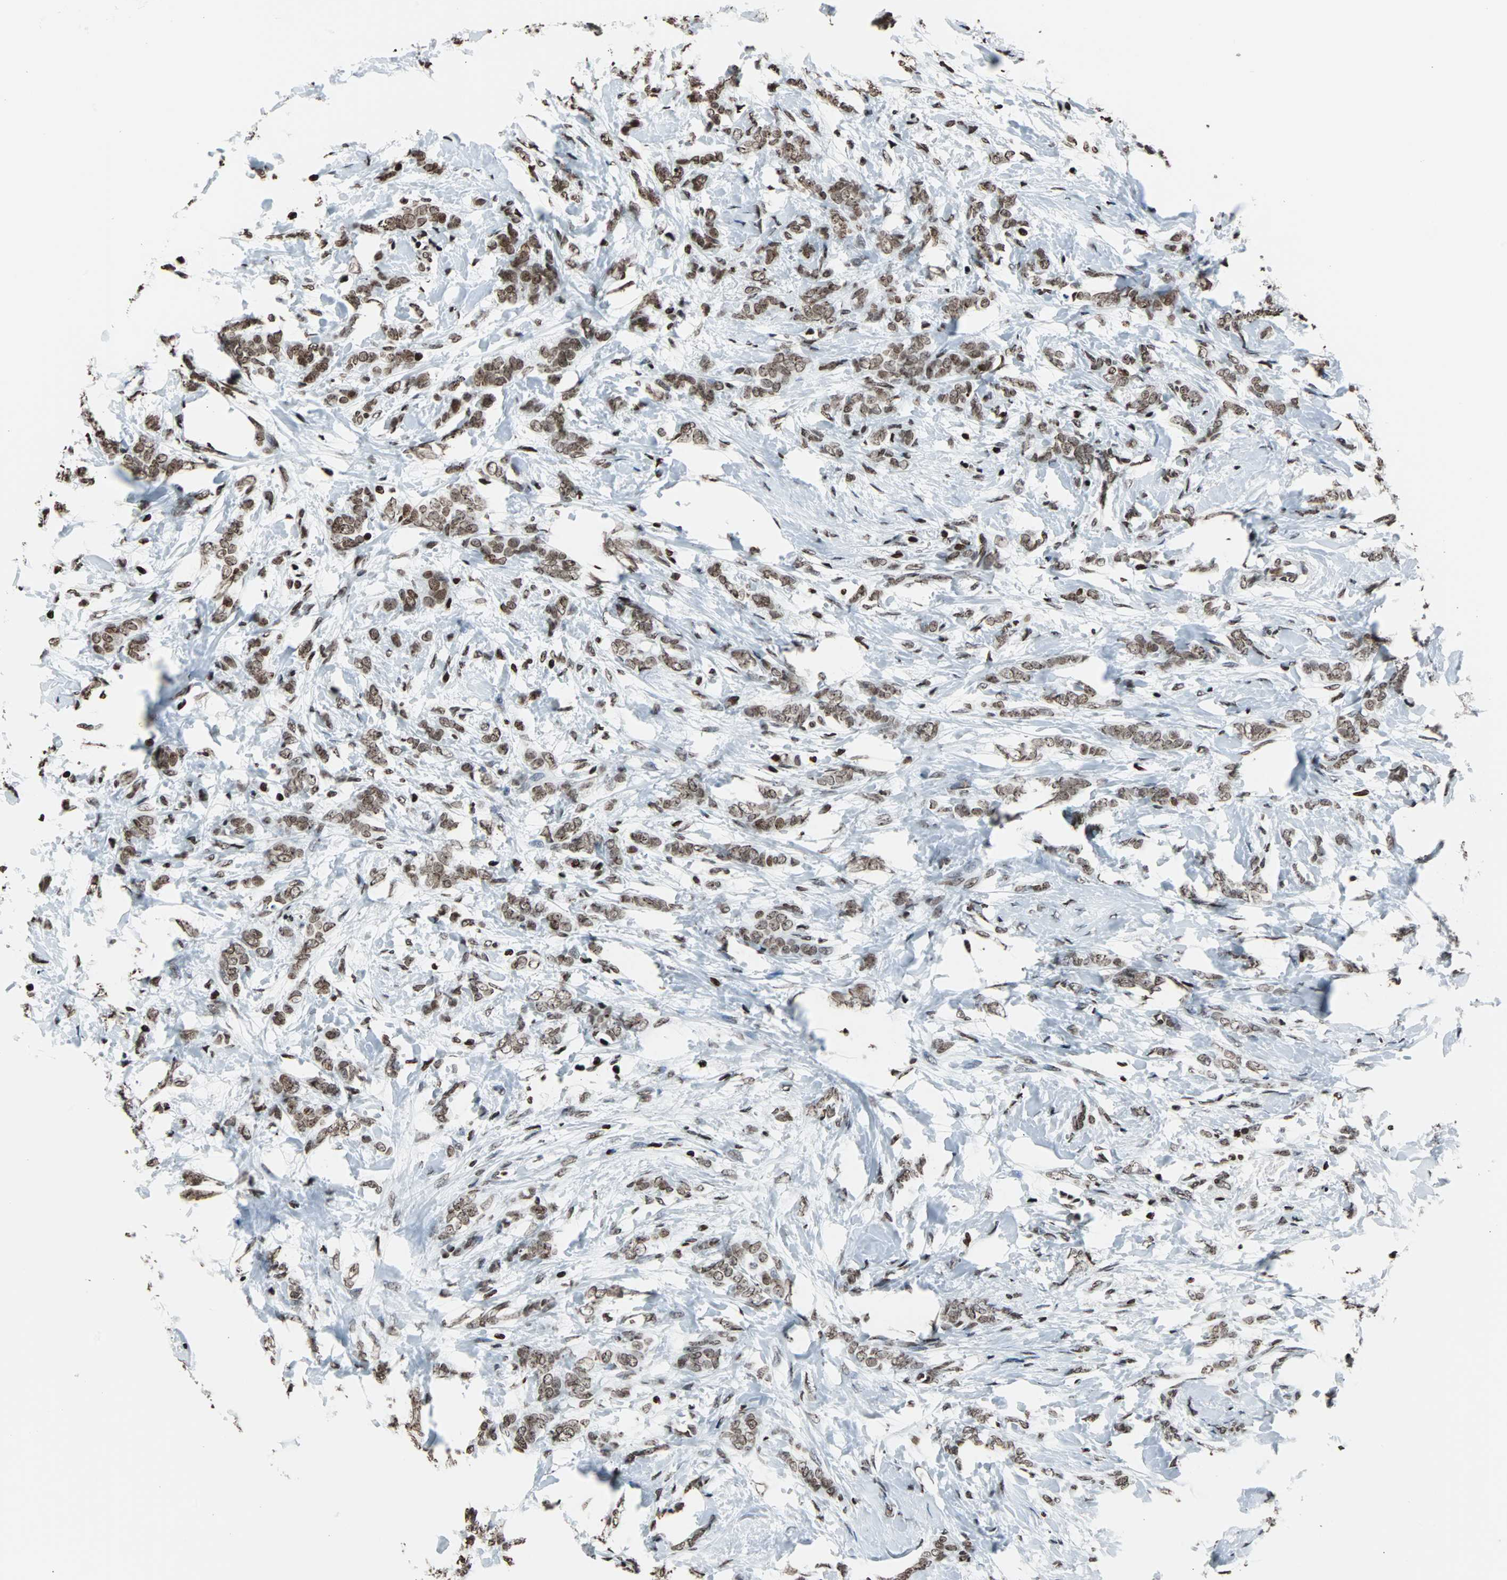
{"staining": {"intensity": "moderate", "quantity": ">75%", "location": "nuclear"}, "tissue": "breast cancer", "cell_type": "Tumor cells", "image_type": "cancer", "snomed": [{"axis": "morphology", "description": "Lobular carcinoma, in situ"}, {"axis": "morphology", "description": "Lobular carcinoma"}, {"axis": "topography", "description": "Breast"}], "caption": "IHC photomicrograph of neoplastic tissue: human lobular carcinoma in situ (breast) stained using immunohistochemistry shows medium levels of moderate protein expression localized specifically in the nuclear of tumor cells, appearing as a nuclear brown color.", "gene": "H2BC18", "patient": {"sex": "female", "age": 41}}